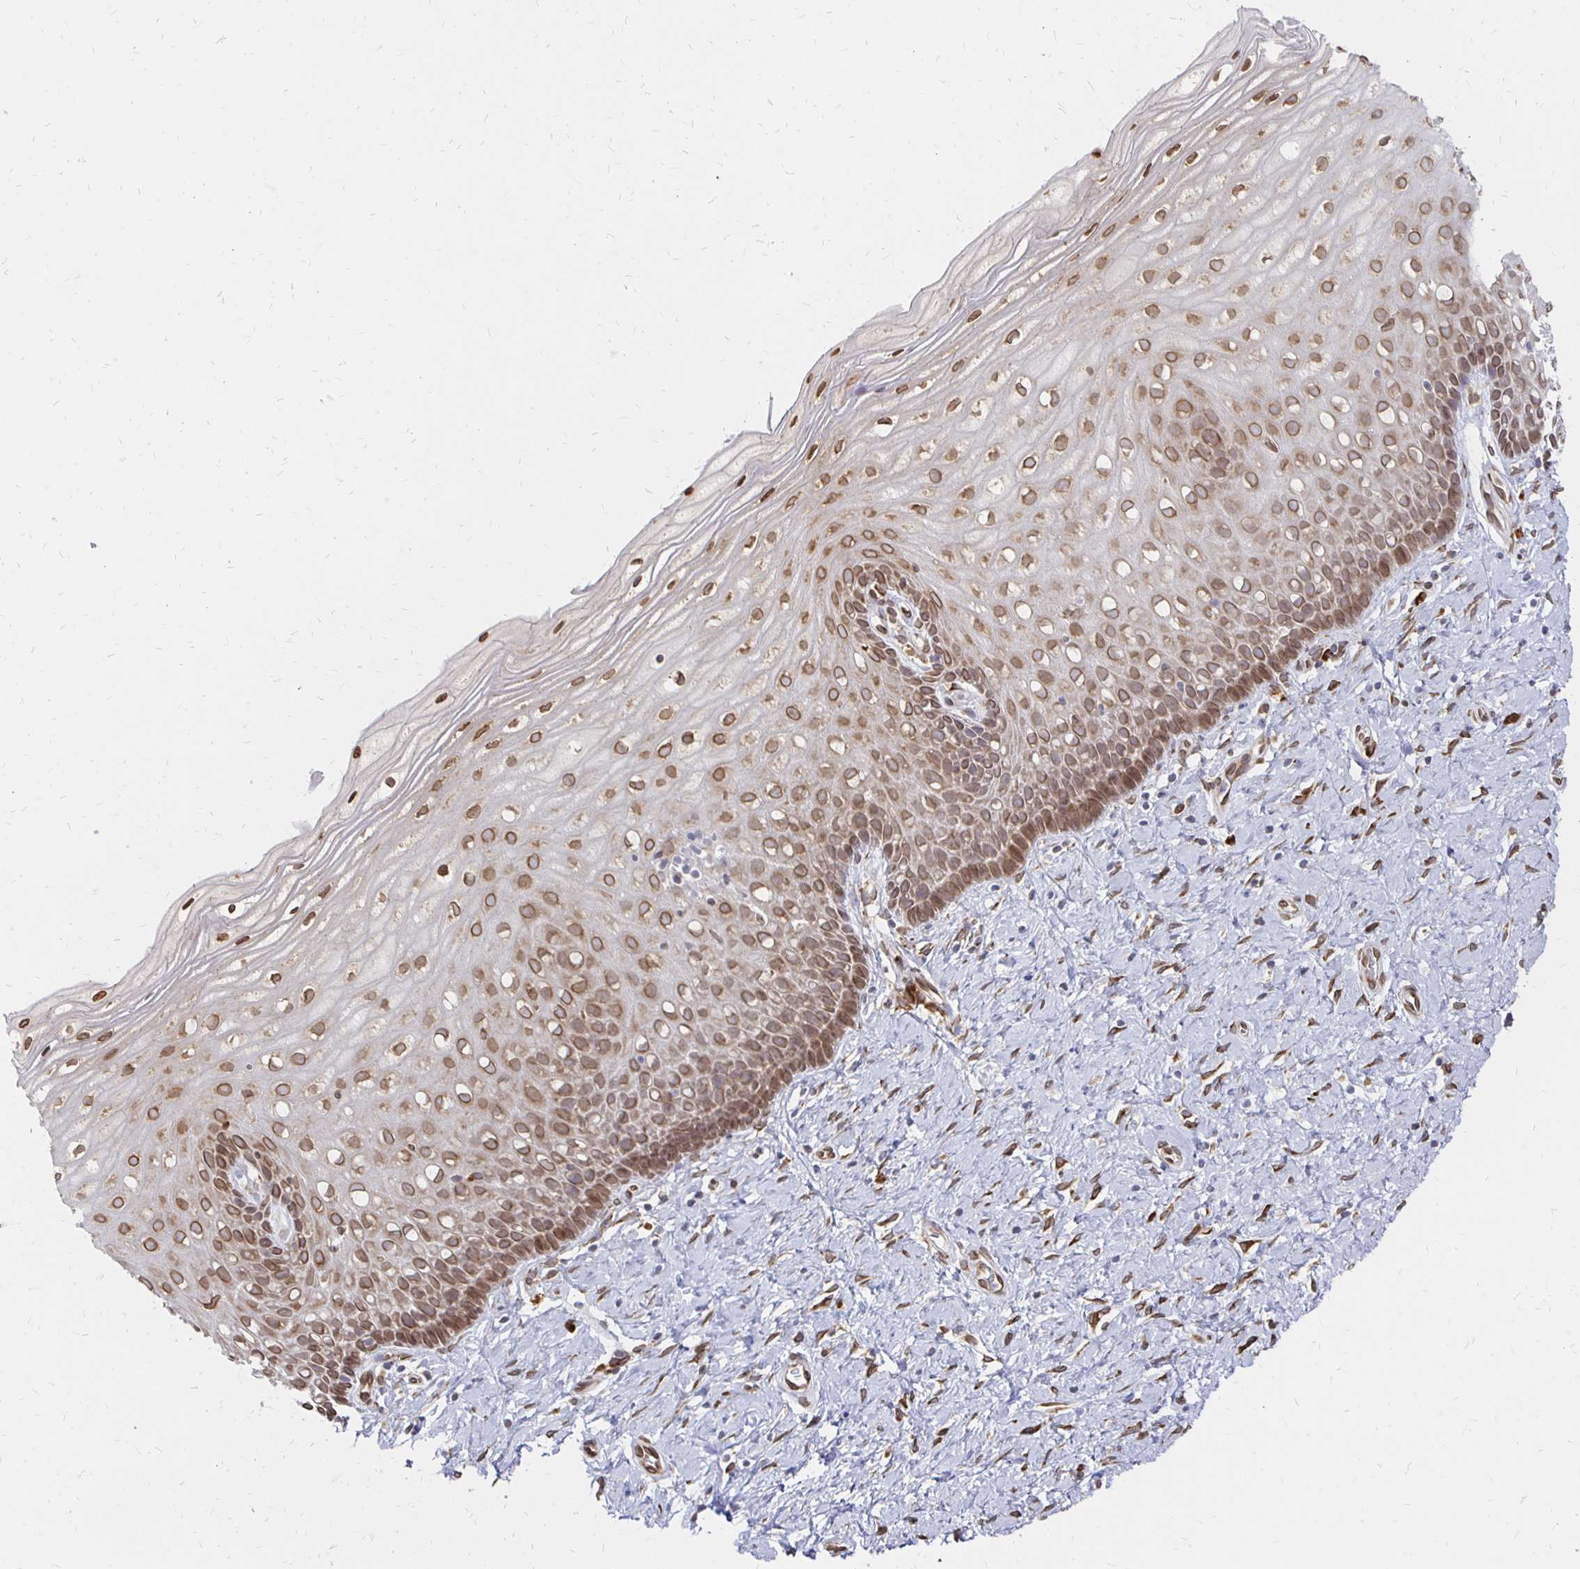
{"staining": {"intensity": "moderate", "quantity": ">75%", "location": "cytoplasmic/membranous"}, "tissue": "cervix", "cell_type": "Glandular cells", "image_type": "normal", "snomed": [{"axis": "morphology", "description": "Normal tissue, NOS"}, {"axis": "topography", "description": "Cervix"}], "caption": "IHC micrograph of benign human cervix stained for a protein (brown), which demonstrates medium levels of moderate cytoplasmic/membranous staining in about >75% of glandular cells.", "gene": "PELI3", "patient": {"sex": "female", "age": 37}}